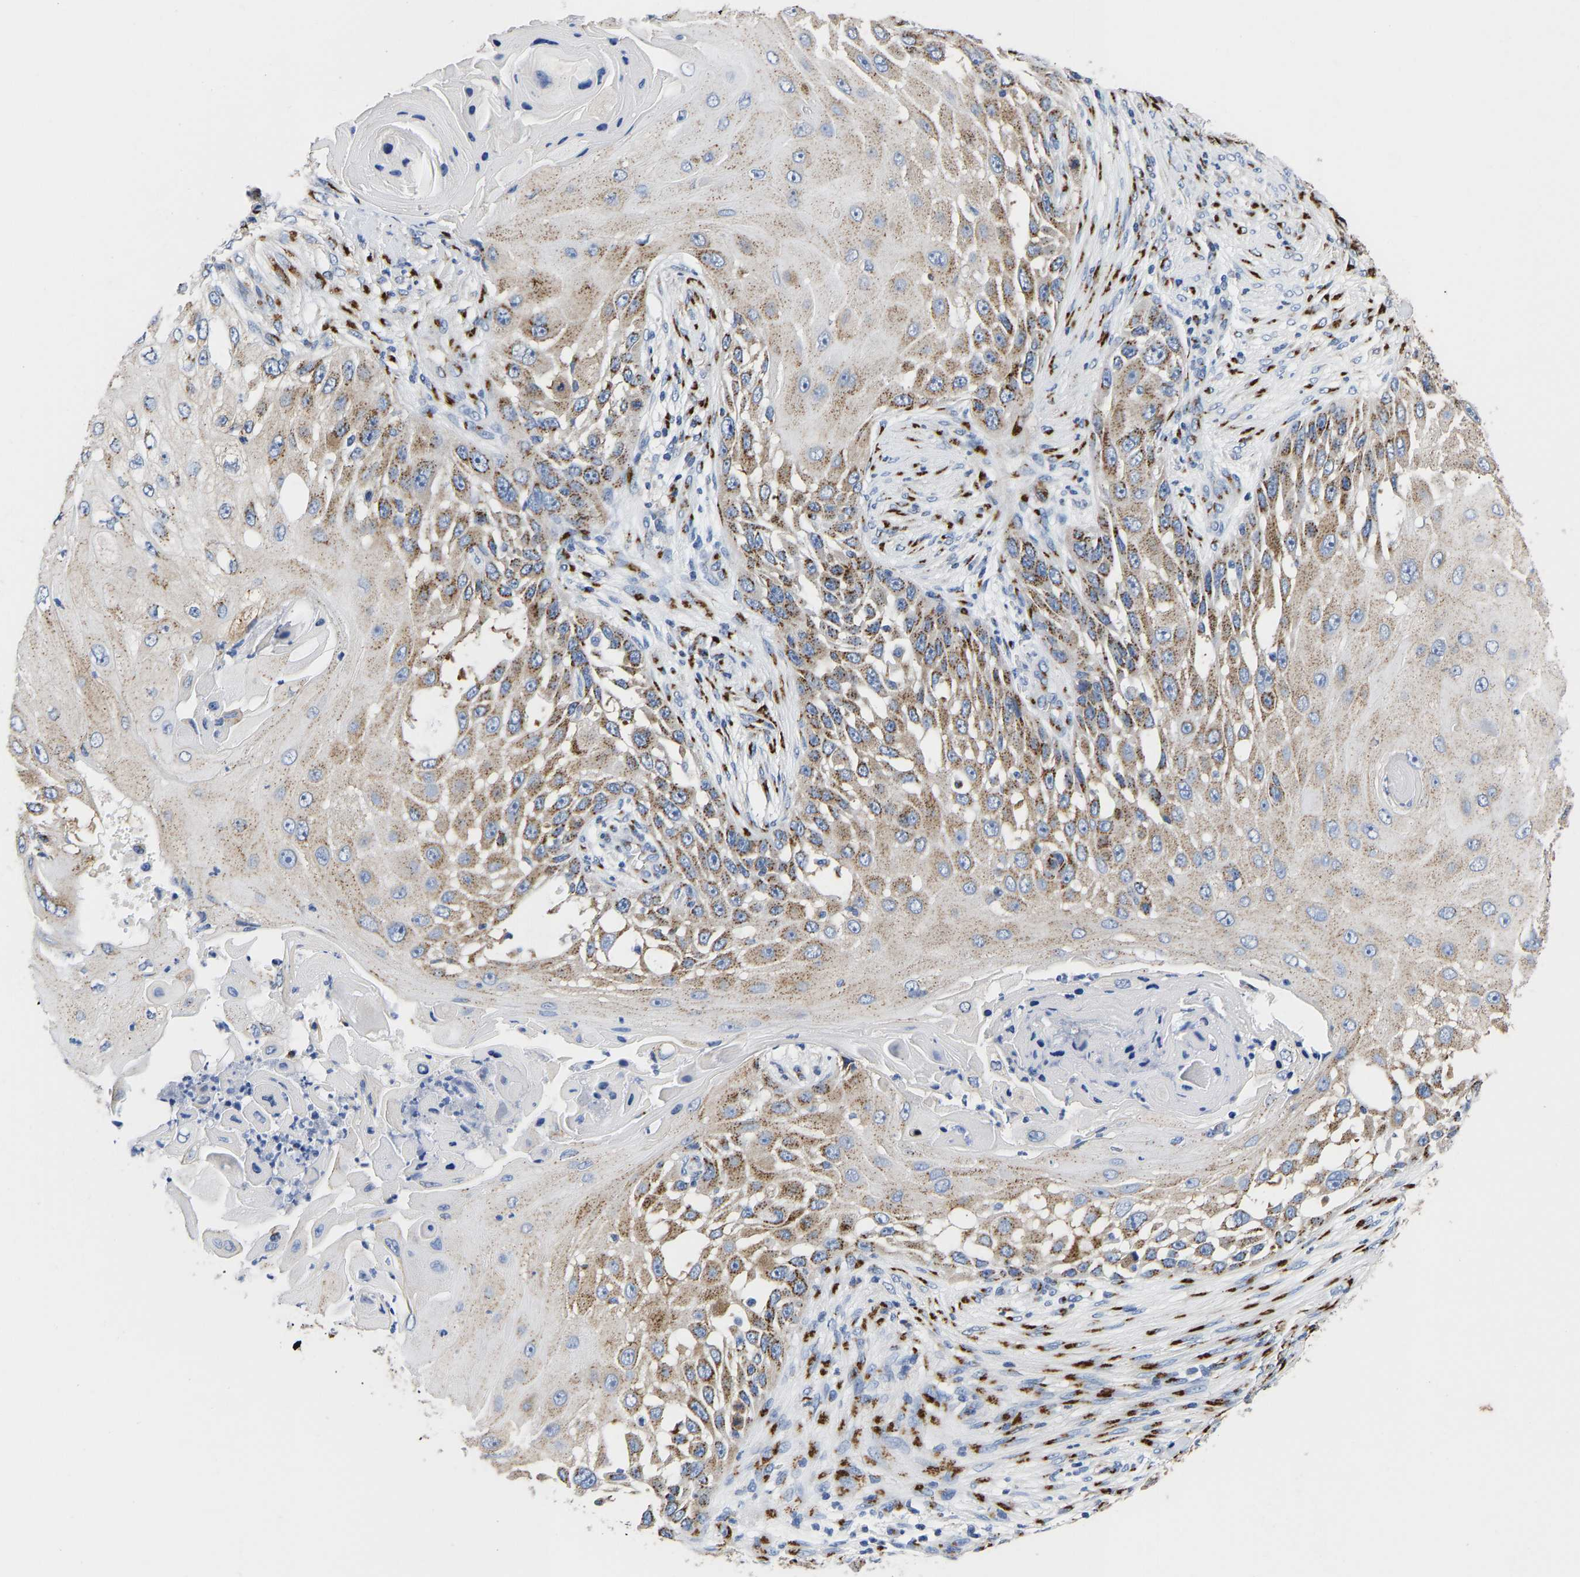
{"staining": {"intensity": "moderate", "quantity": ">75%", "location": "cytoplasmic/membranous"}, "tissue": "skin cancer", "cell_type": "Tumor cells", "image_type": "cancer", "snomed": [{"axis": "morphology", "description": "Squamous cell carcinoma, NOS"}, {"axis": "topography", "description": "Skin"}], "caption": "Moderate cytoplasmic/membranous protein expression is identified in about >75% of tumor cells in squamous cell carcinoma (skin).", "gene": "TMEM87A", "patient": {"sex": "female", "age": 44}}